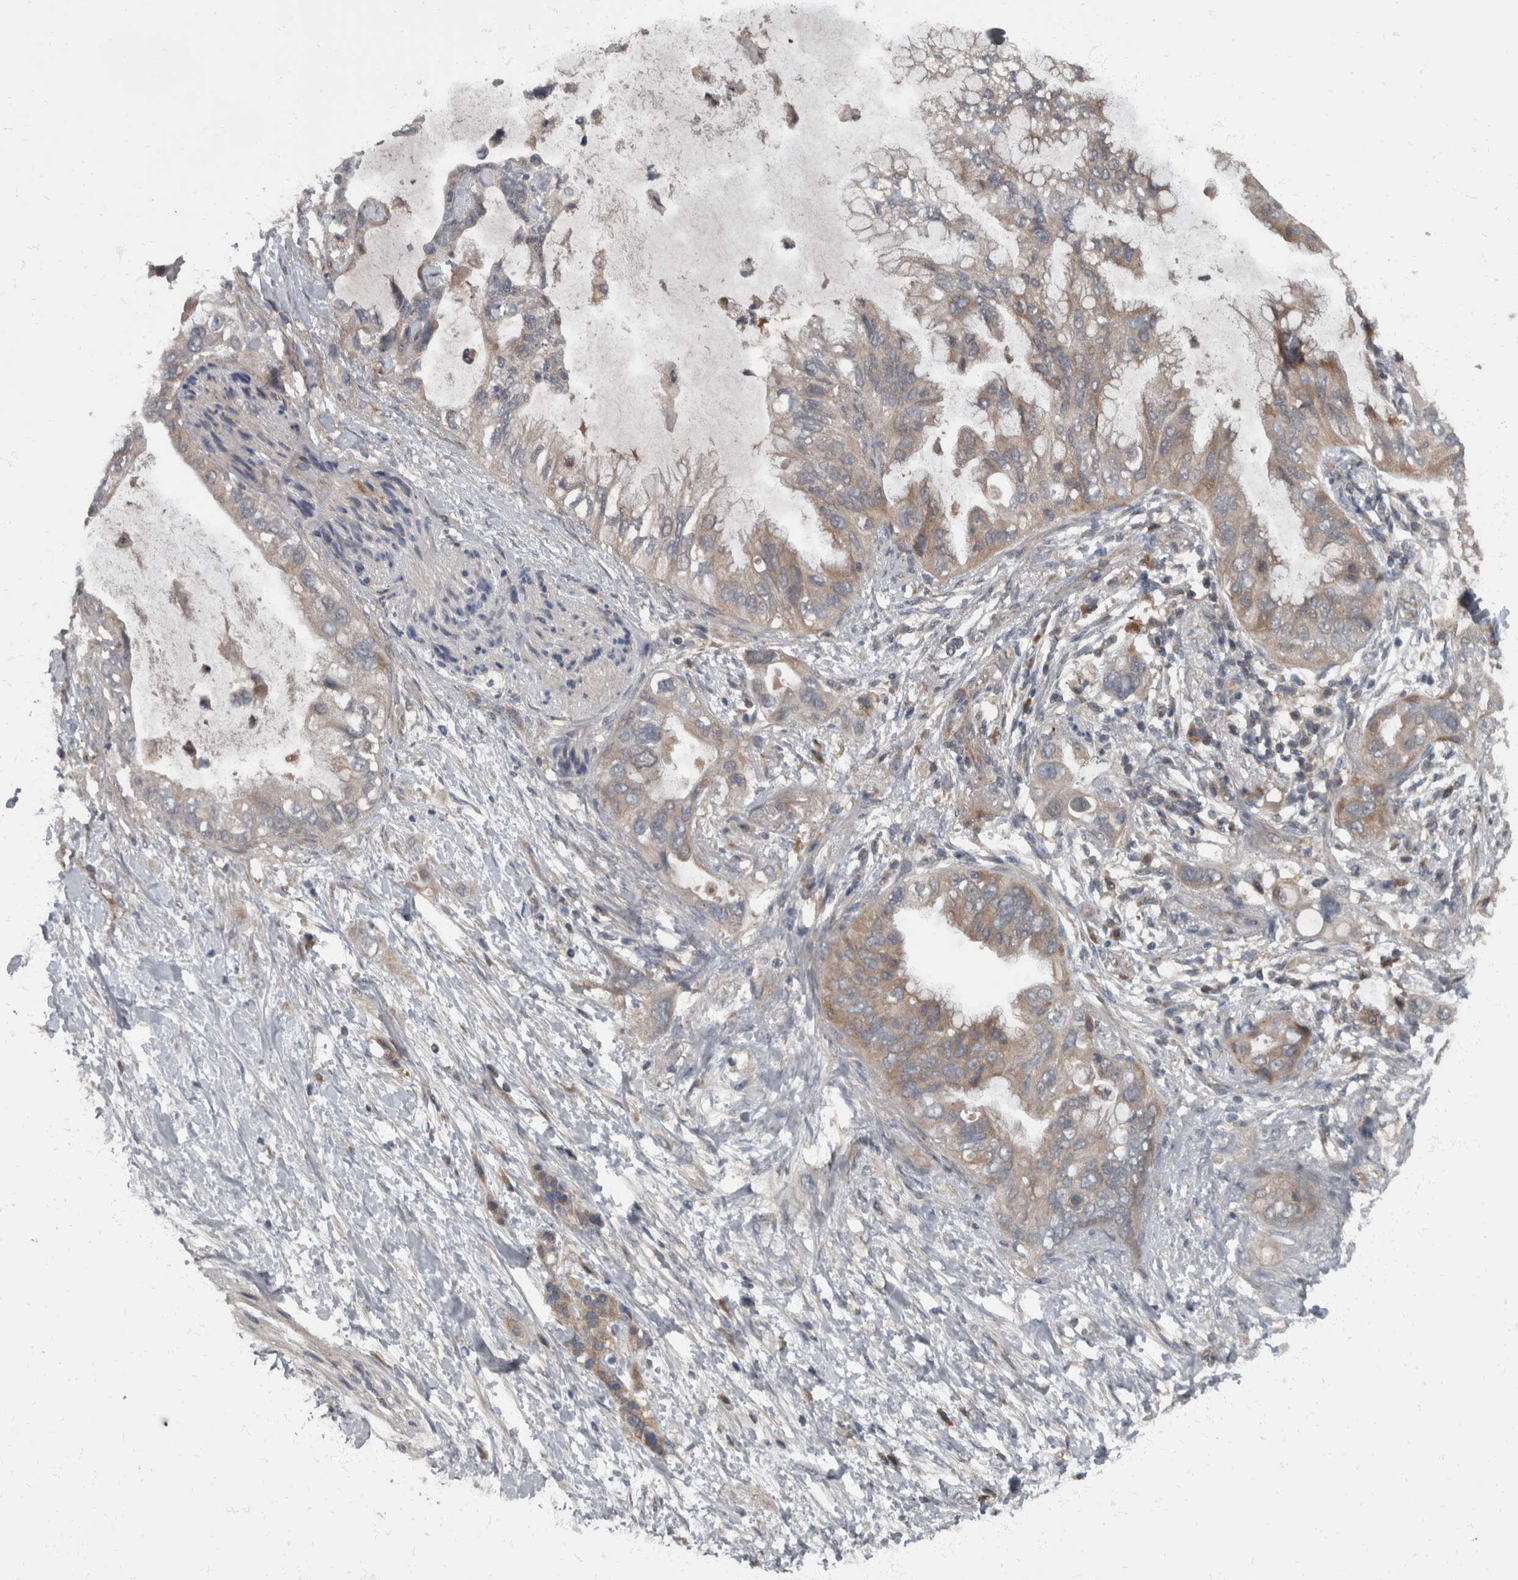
{"staining": {"intensity": "weak", "quantity": "<25%", "location": "cytoplasmic/membranous"}, "tissue": "pancreatic cancer", "cell_type": "Tumor cells", "image_type": "cancer", "snomed": [{"axis": "morphology", "description": "Adenocarcinoma, NOS"}, {"axis": "topography", "description": "Pancreas"}], "caption": "The micrograph shows no staining of tumor cells in pancreatic cancer (adenocarcinoma).", "gene": "RABGGTB", "patient": {"sex": "female", "age": 56}}